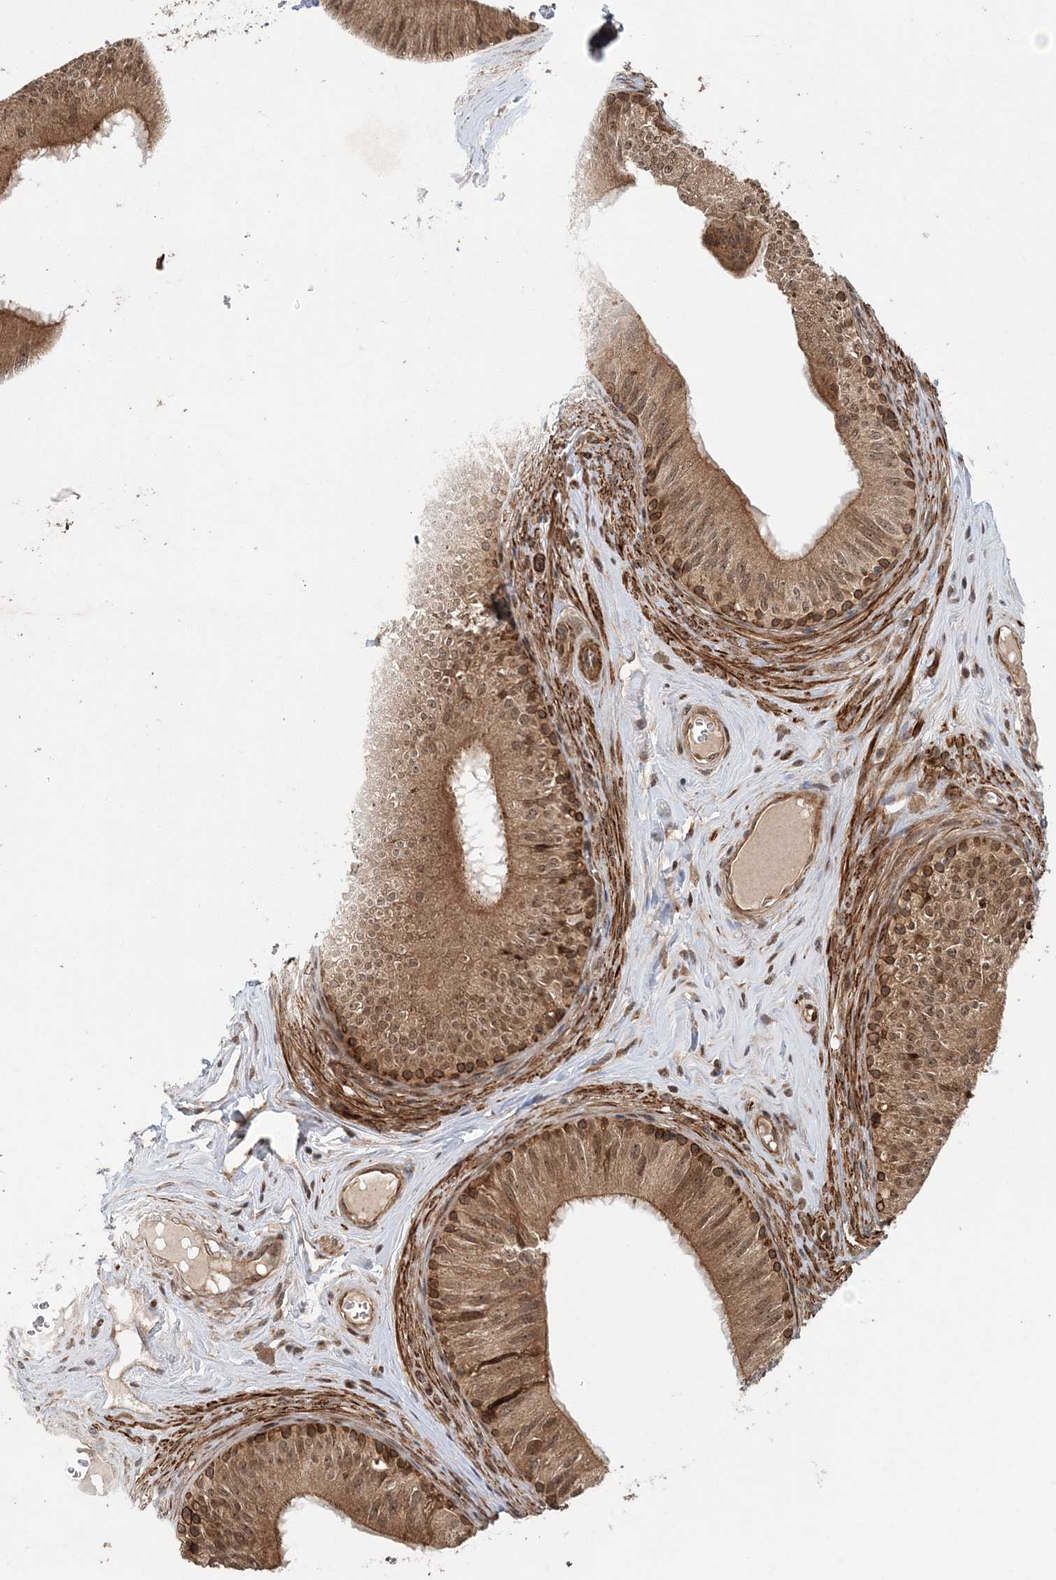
{"staining": {"intensity": "moderate", "quantity": ">75%", "location": "cytoplasmic/membranous,nuclear"}, "tissue": "epididymis", "cell_type": "Glandular cells", "image_type": "normal", "snomed": [{"axis": "morphology", "description": "Normal tissue, NOS"}, {"axis": "topography", "description": "Epididymis"}], "caption": "Glandular cells demonstrate moderate cytoplasmic/membranous,nuclear positivity in approximately >75% of cells in normal epididymis. Using DAB (3,3'-diaminobenzidine) (brown) and hematoxylin (blue) stains, captured at high magnification using brightfield microscopy.", "gene": "UBTD2", "patient": {"sex": "male", "age": 46}}